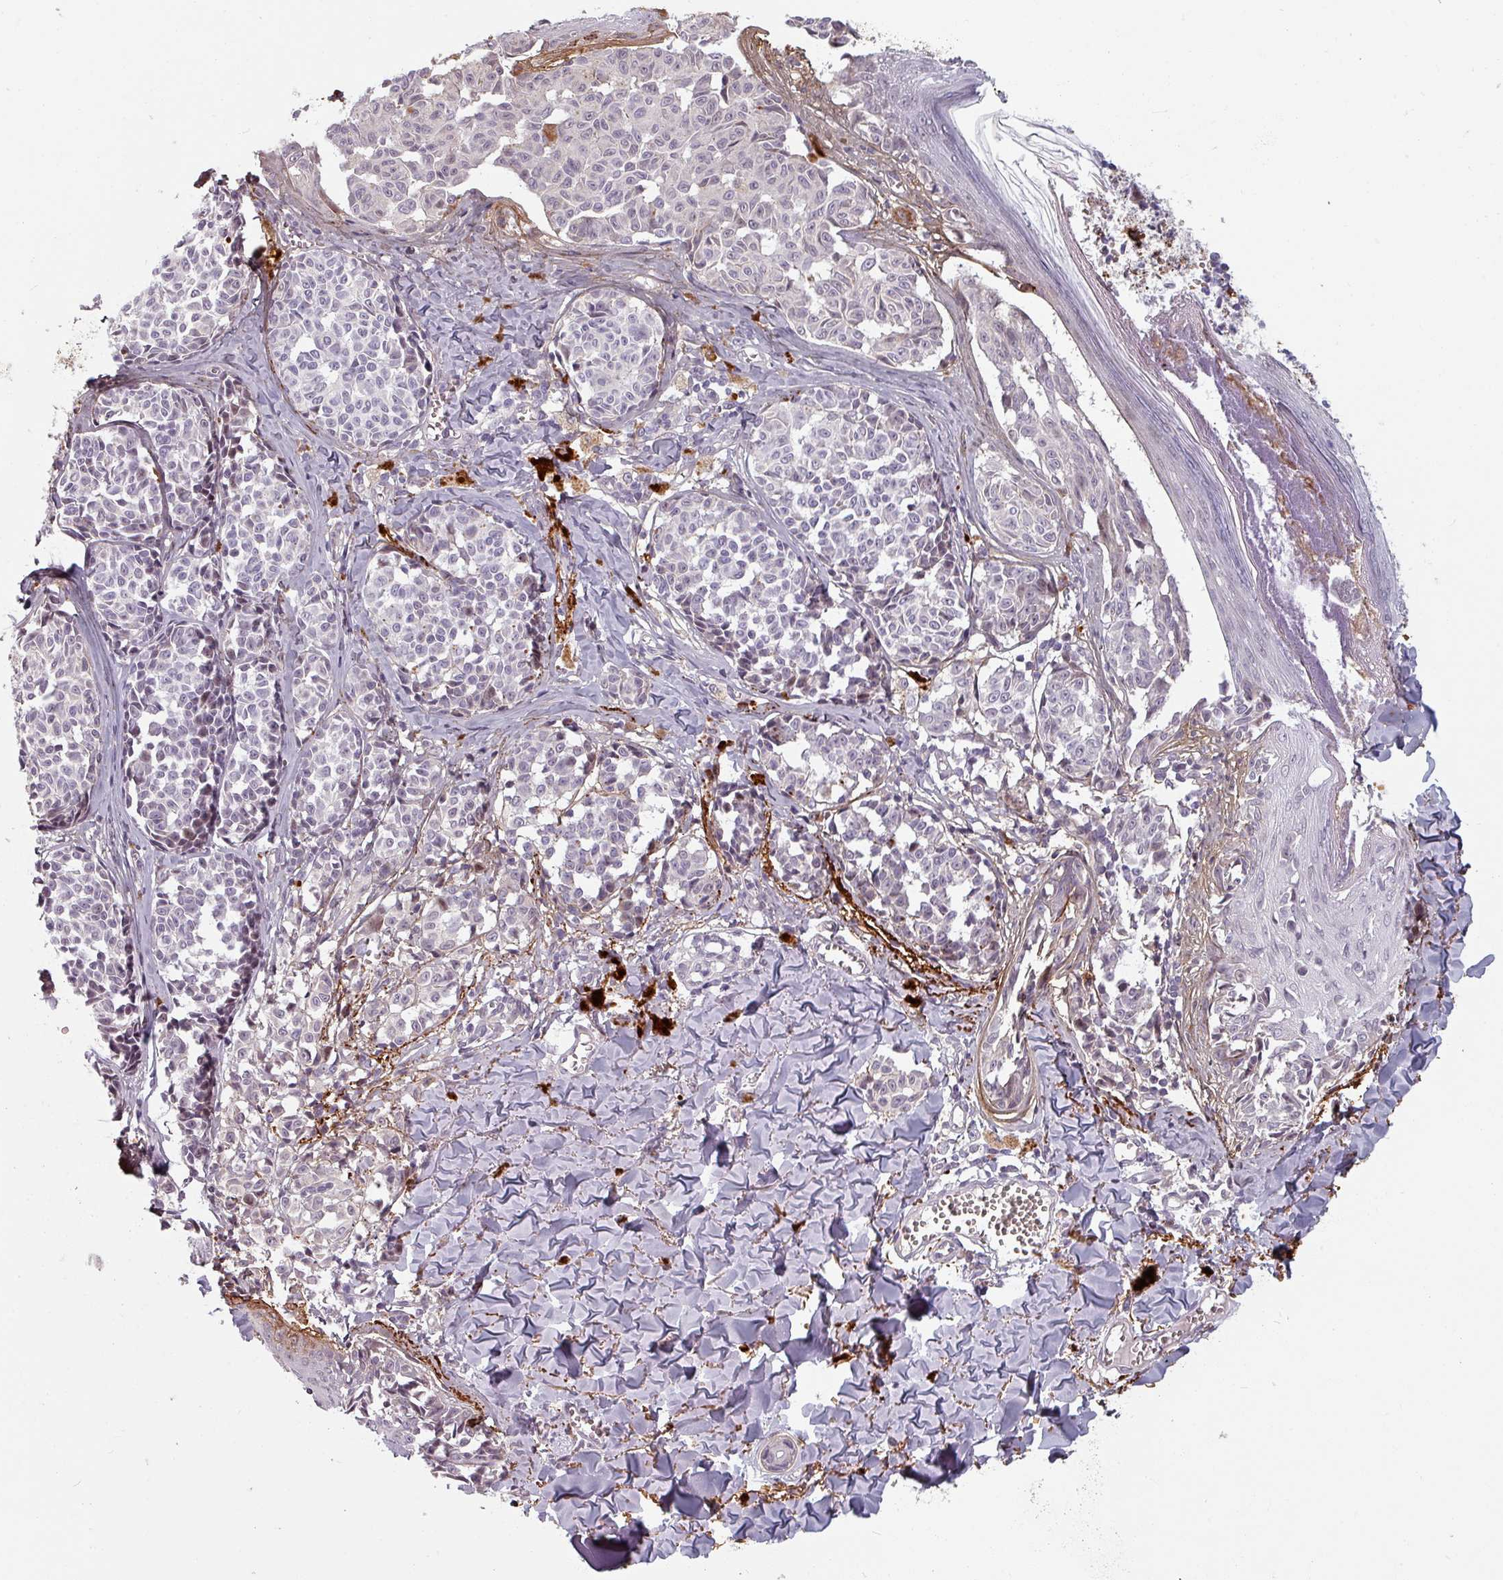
{"staining": {"intensity": "negative", "quantity": "none", "location": "none"}, "tissue": "melanoma", "cell_type": "Tumor cells", "image_type": "cancer", "snomed": [{"axis": "morphology", "description": "Malignant melanoma, NOS"}, {"axis": "topography", "description": "Skin"}], "caption": "High power microscopy image of an immunohistochemistry (IHC) histopathology image of melanoma, revealing no significant positivity in tumor cells.", "gene": "CYB5RL", "patient": {"sex": "female", "age": 43}}